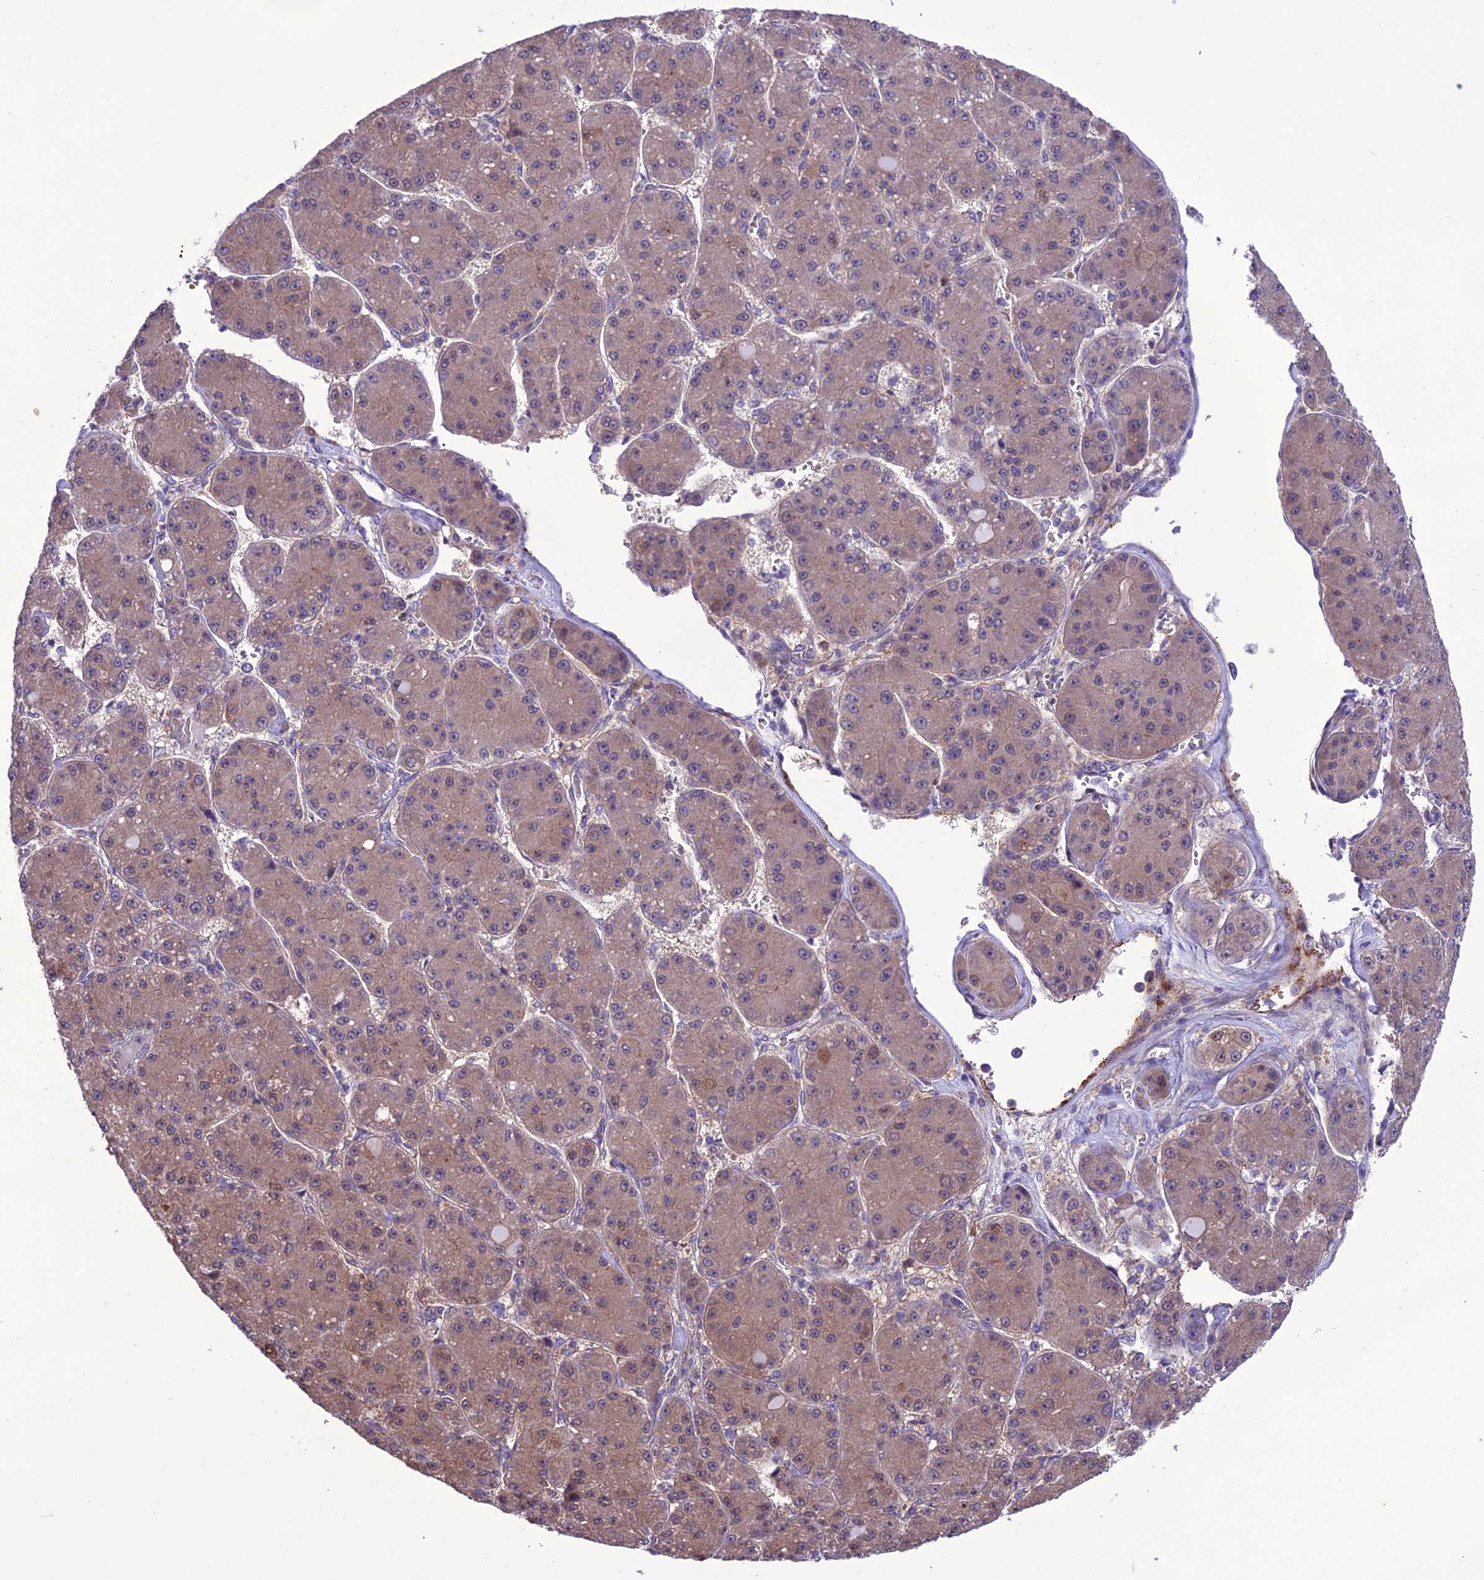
{"staining": {"intensity": "weak", "quantity": ">75%", "location": "cytoplasmic/membranous"}, "tissue": "liver cancer", "cell_type": "Tumor cells", "image_type": "cancer", "snomed": [{"axis": "morphology", "description": "Carcinoma, Hepatocellular, NOS"}, {"axis": "topography", "description": "Liver"}], "caption": "There is low levels of weak cytoplasmic/membranous positivity in tumor cells of liver cancer, as demonstrated by immunohistochemical staining (brown color).", "gene": "BORCS6", "patient": {"sex": "male", "age": 67}}